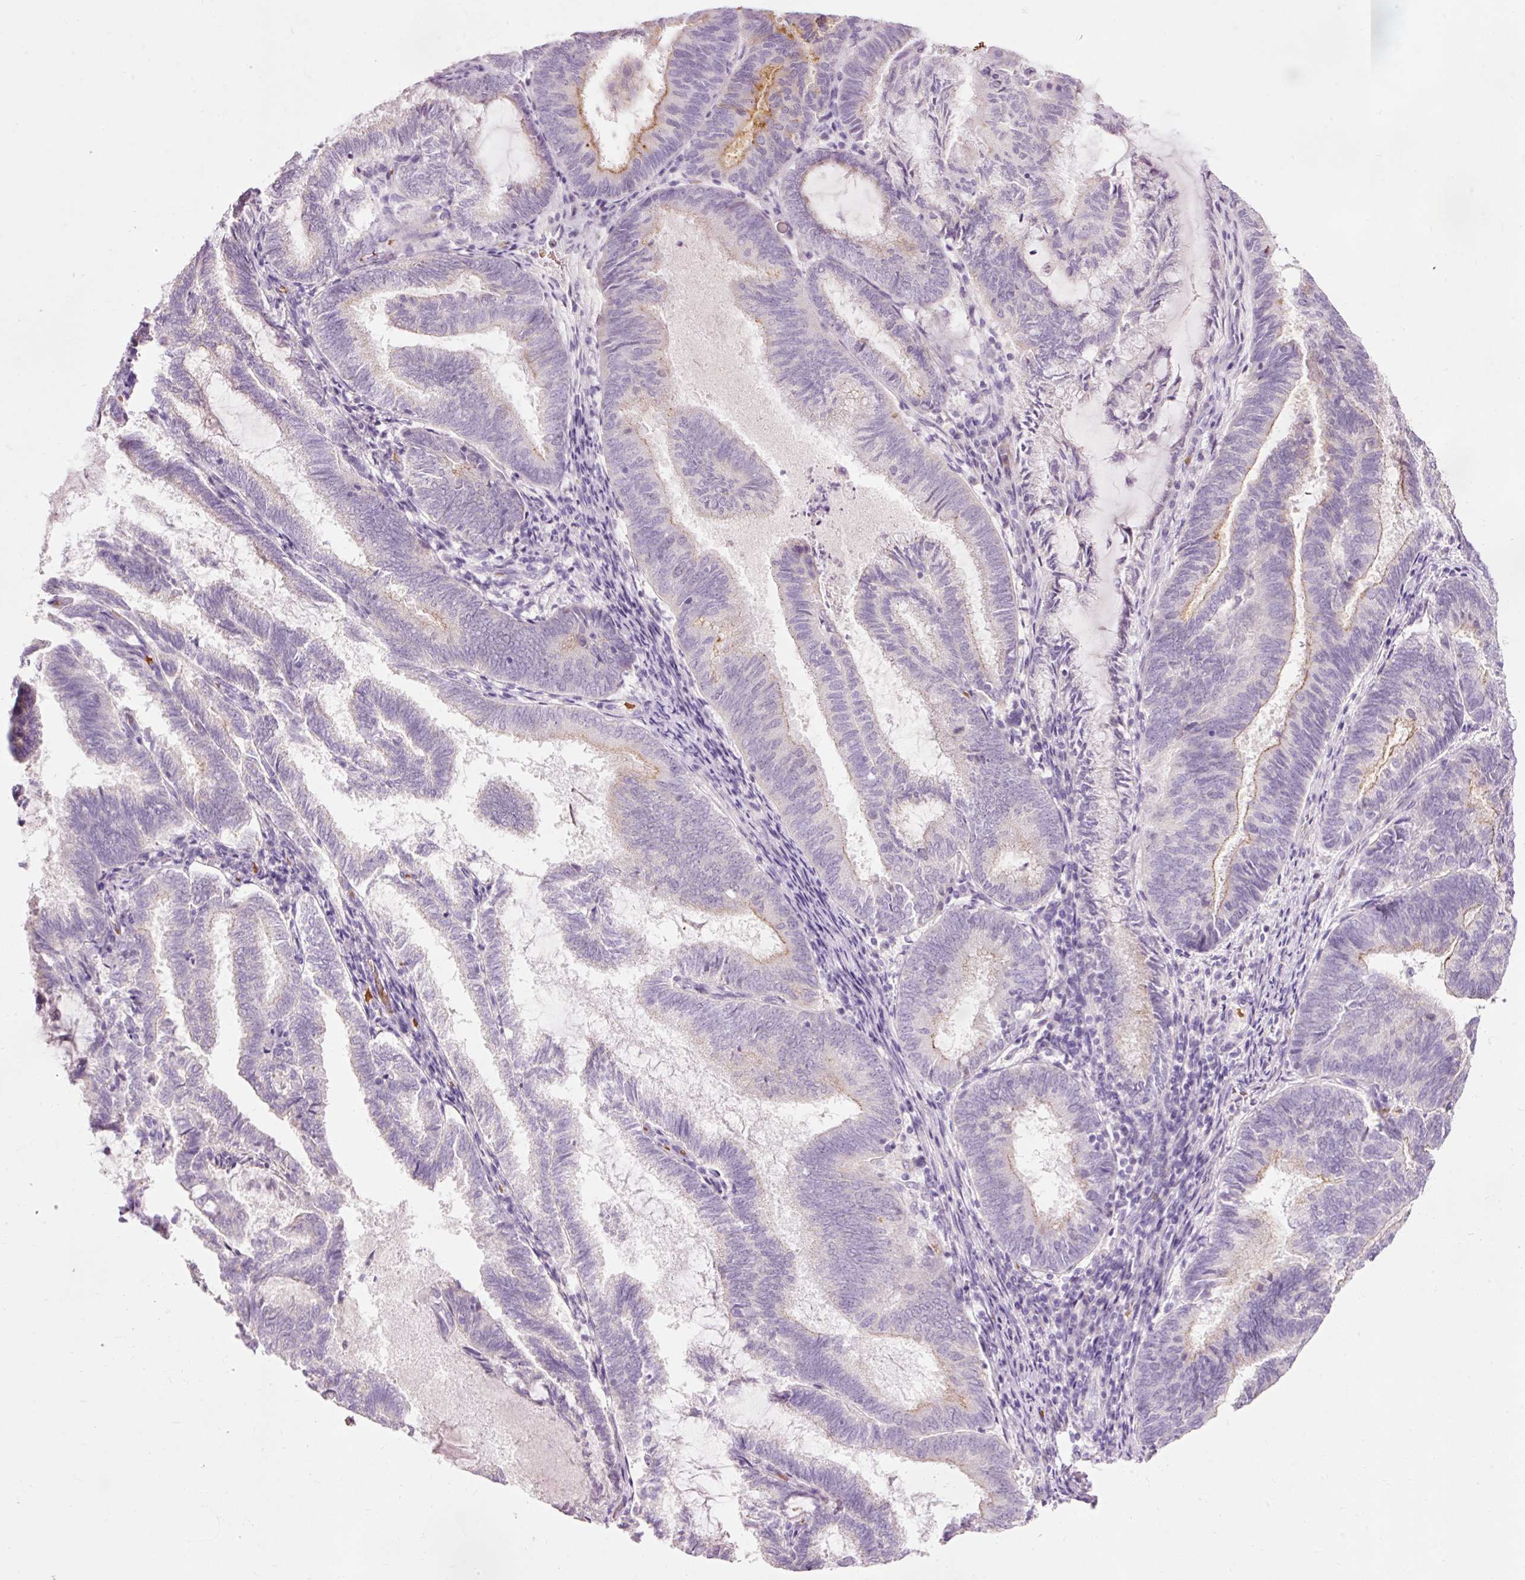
{"staining": {"intensity": "strong", "quantity": "<25%", "location": "cytoplasmic/membranous"}, "tissue": "endometrial cancer", "cell_type": "Tumor cells", "image_type": "cancer", "snomed": [{"axis": "morphology", "description": "Adenocarcinoma, NOS"}, {"axis": "topography", "description": "Endometrium"}], "caption": "Immunohistochemistry (IHC) photomicrograph of human endometrial cancer stained for a protein (brown), which shows medium levels of strong cytoplasmic/membranous expression in approximately <25% of tumor cells.", "gene": "DHRS11", "patient": {"sex": "female", "age": 80}}